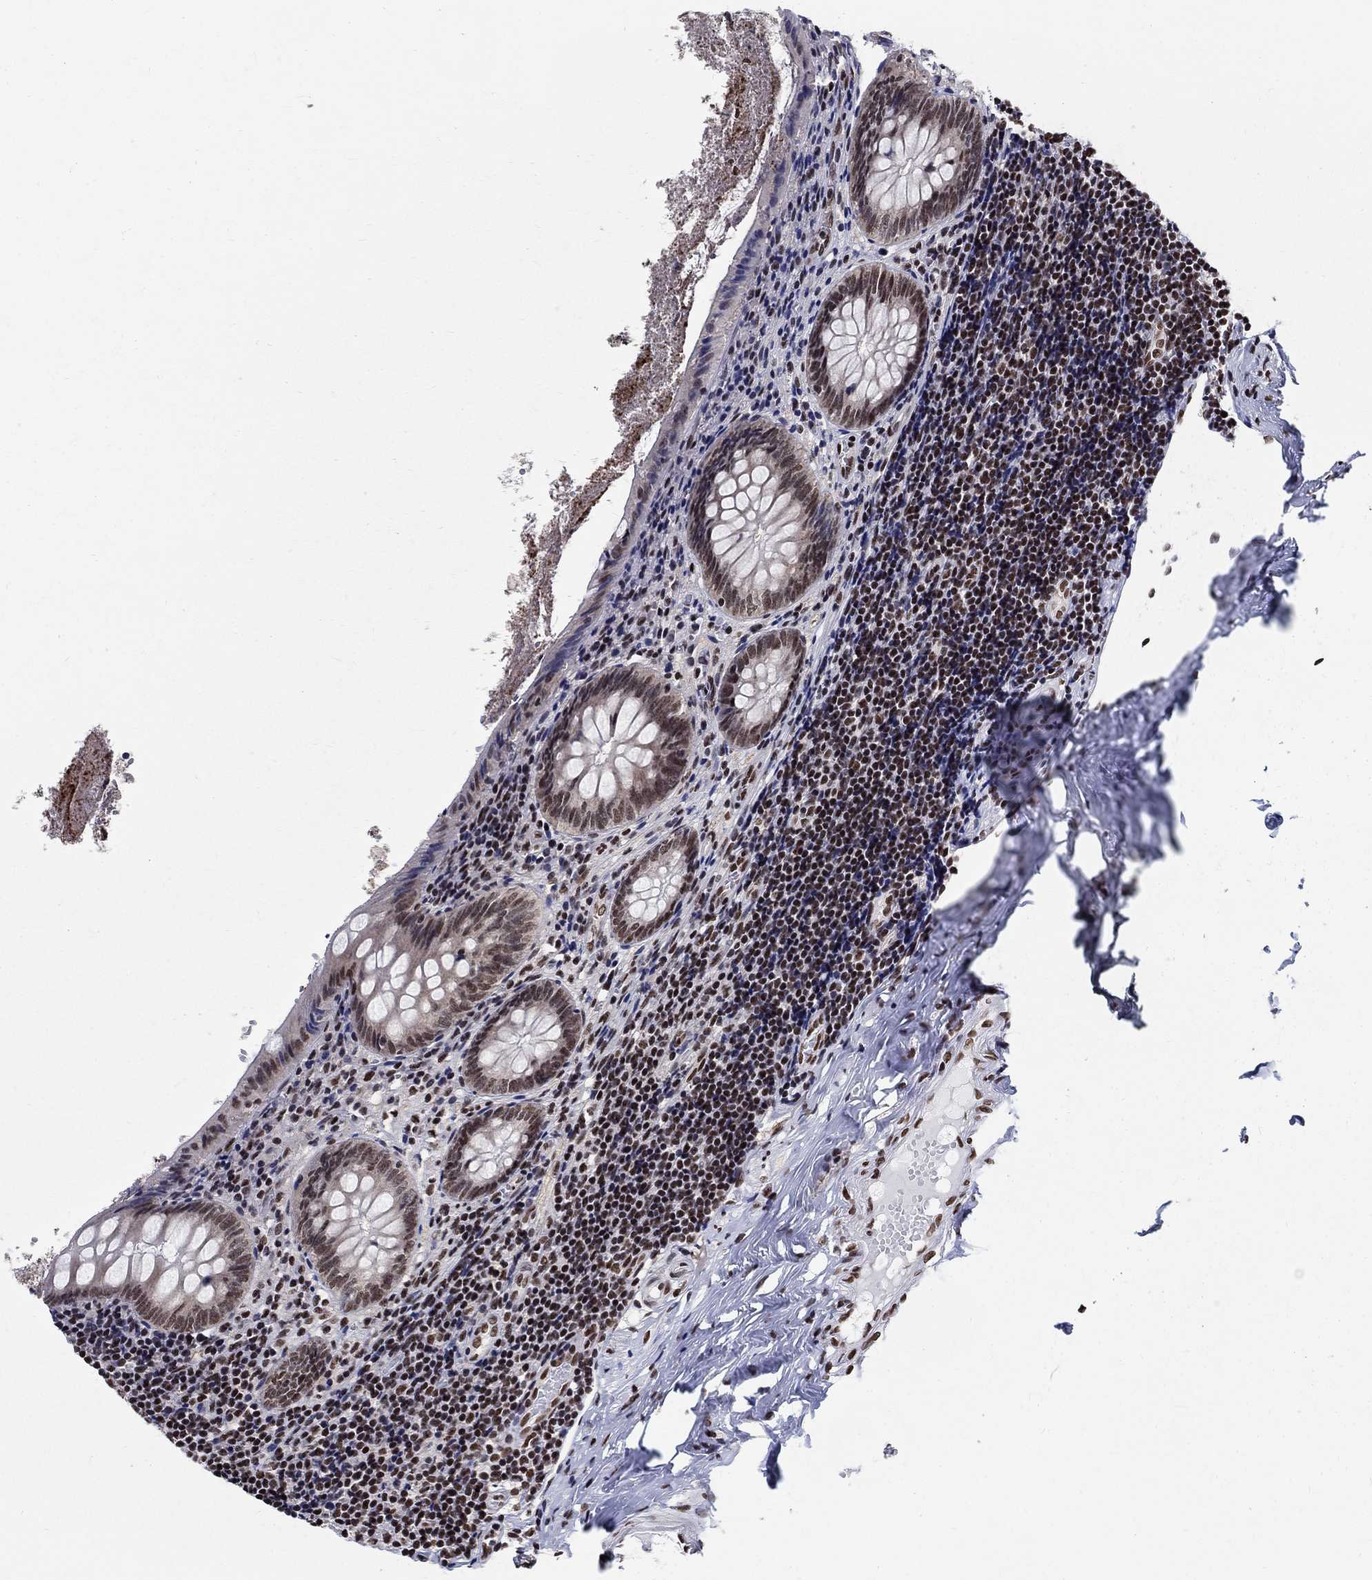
{"staining": {"intensity": "moderate", "quantity": "25%-75%", "location": "nuclear"}, "tissue": "appendix", "cell_type": "Glandular cells", "image_type": "normal", "snomed": [{"axis": "morphology", "description": "Normal tissue, NOS"}, {"axis": "topography", "description": "Appendix"}], "caption": "An IHC micrograph of normal tissue is shown. Protein staining in brown shows moderate nuclear positivity in appendix within glandular cells.", "gene": "FBXO16", "patient": {"sex": "female", "age": 23}}